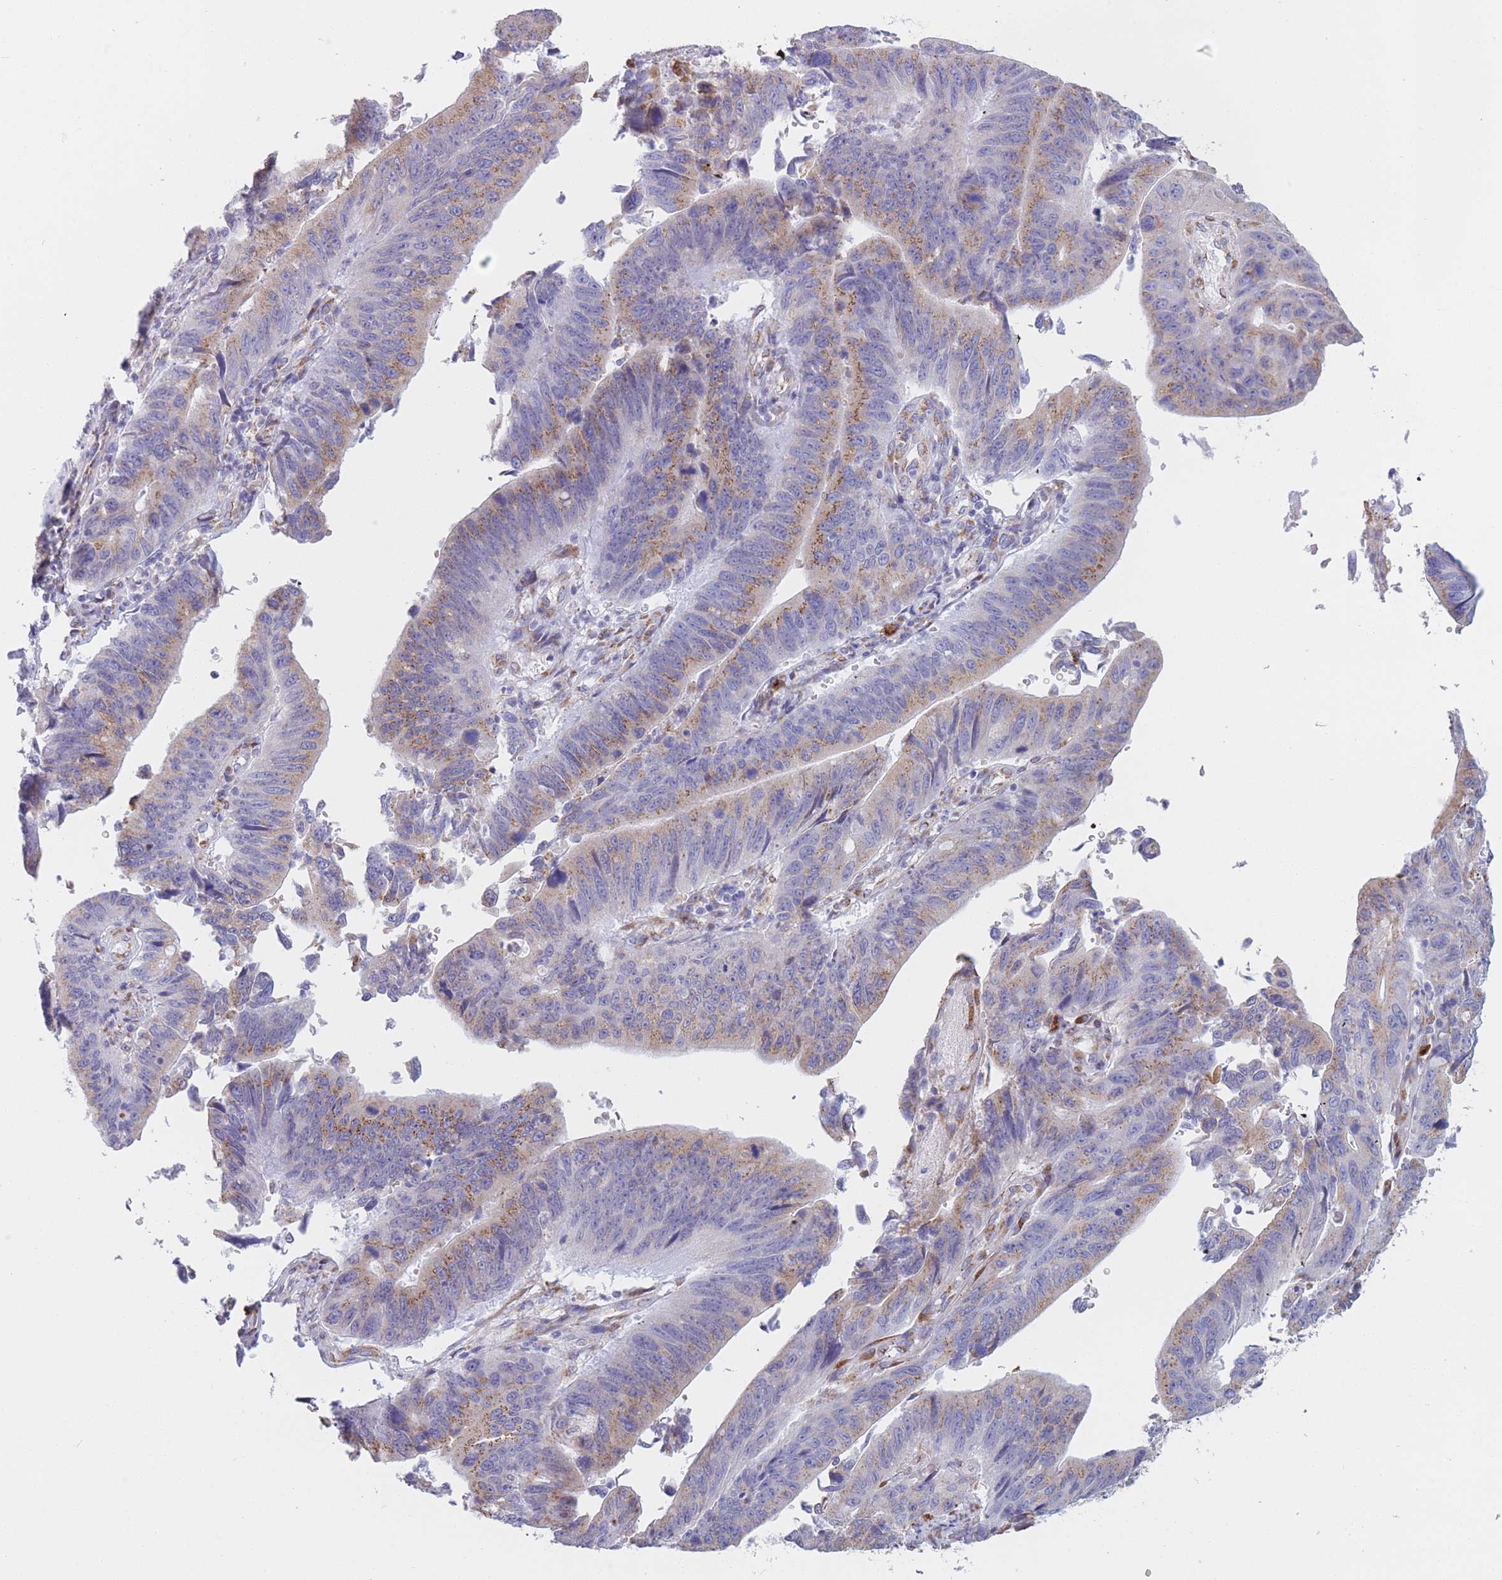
{"staining": {"intensity": "moderate", "quantity": "25%-75%", "location": "cytoplasmic/membranous"}, "tissue": "stomach cancer", "cell_type": "Tumor cells", "image_type": "cancer", "snomed": [{"axis": "morphology", "description": "Adenocarcinoma, NOS"}, {"axis": "topography", "description": "Stomach"}], "caption": "Stomach cancer stained with DAB IHC displays medium levels of moderate cytoplasmic/membranous expression in approximately 25%-75% of tumor cells.", "gene": "MRPL30", "patient": {"sex": "male", "age": 59}}